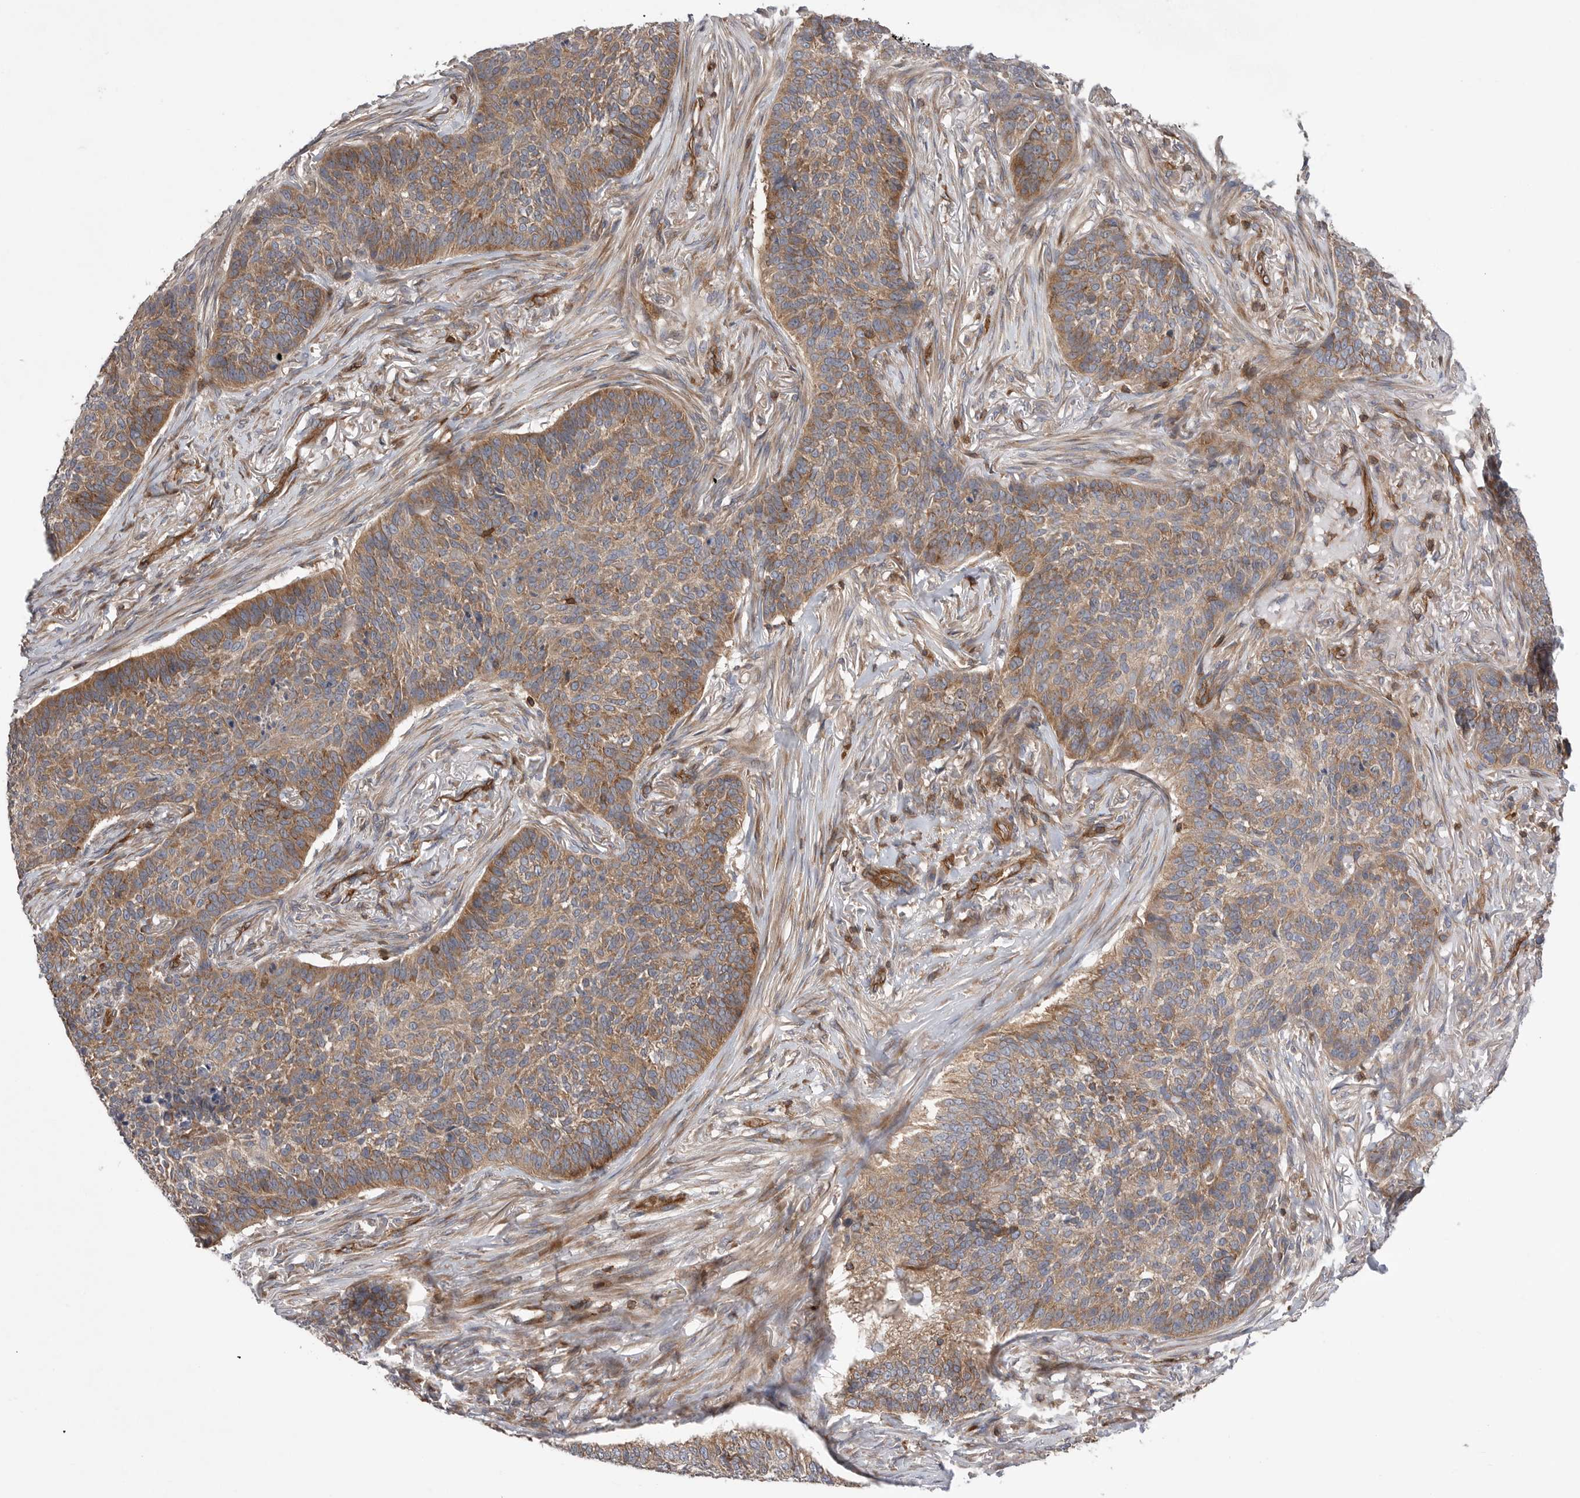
{"staining": {"intensity": "moderate", "quantity": ">75%", "location": "cytoplasmic/membranous"}, "tissue": "skin cancer", "cell_type": "Tumor cells", "image_type": "cancer", "snomed": [{"axis": "morphology", "description": "Basal cell carcinoma"}, {"axis": "topography", "description": "Skin"}], "caption": "Immunohistochemistry (IHC) image of neoplastic tissue: human skin cancer stained using IHC shows medium levels of moderate protein expression localized specifically in the cytoplasmic/membranous of tumor cells, appearing as a cytoplasmic/membranous brown color.", "gene": "PRKCH", "patient": {"sex": "male", "age": 85}}